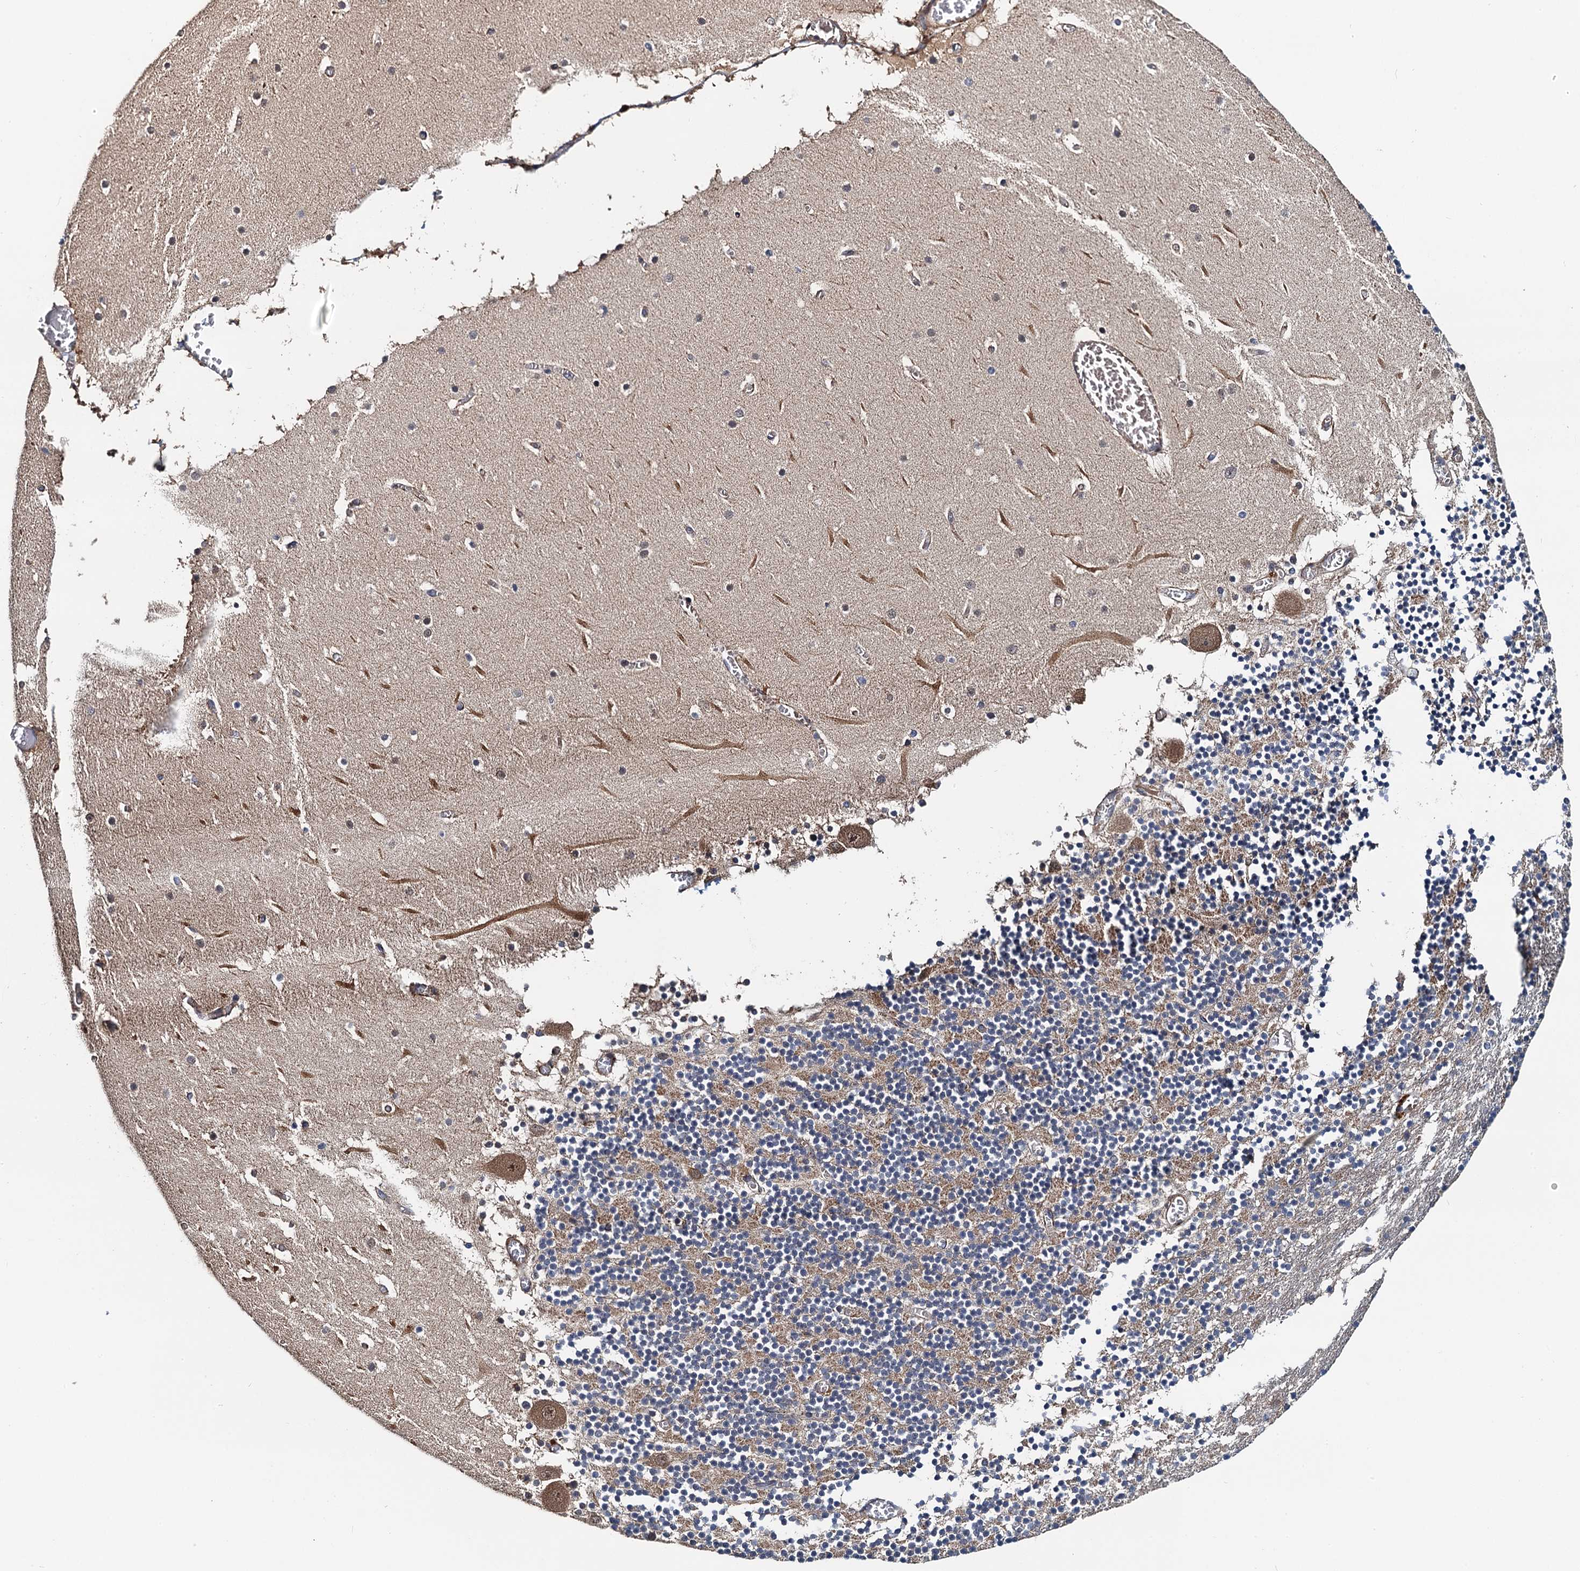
{"staining": {"intensity": "moderate", "quantity": "<25%", "location": "cytoplasmic/membranous"}, "tissue": "cerebellum", "cell_type": "Cells in granular layer", "image_type": "normal", "snomed": [{"axis": "morphology", "description": "Normal tissue, NOS"}, {"axis": "topography", "description": "Cerebellum"}], "caption": "The histopathology image exhibits immunohistochemical staining of normal cerebellum. There is moderate cytoplasmic/membranous expression is seen in approximately <25% of cells in granular layer. Using DAB (3,3'-diaminobenzidine) (brown) and hematoxylin (blue) stains, captured at high magnification using brightfield microscopy.", "gene": "AAGAB", "patient": {"sex": "female", "age": 28}}